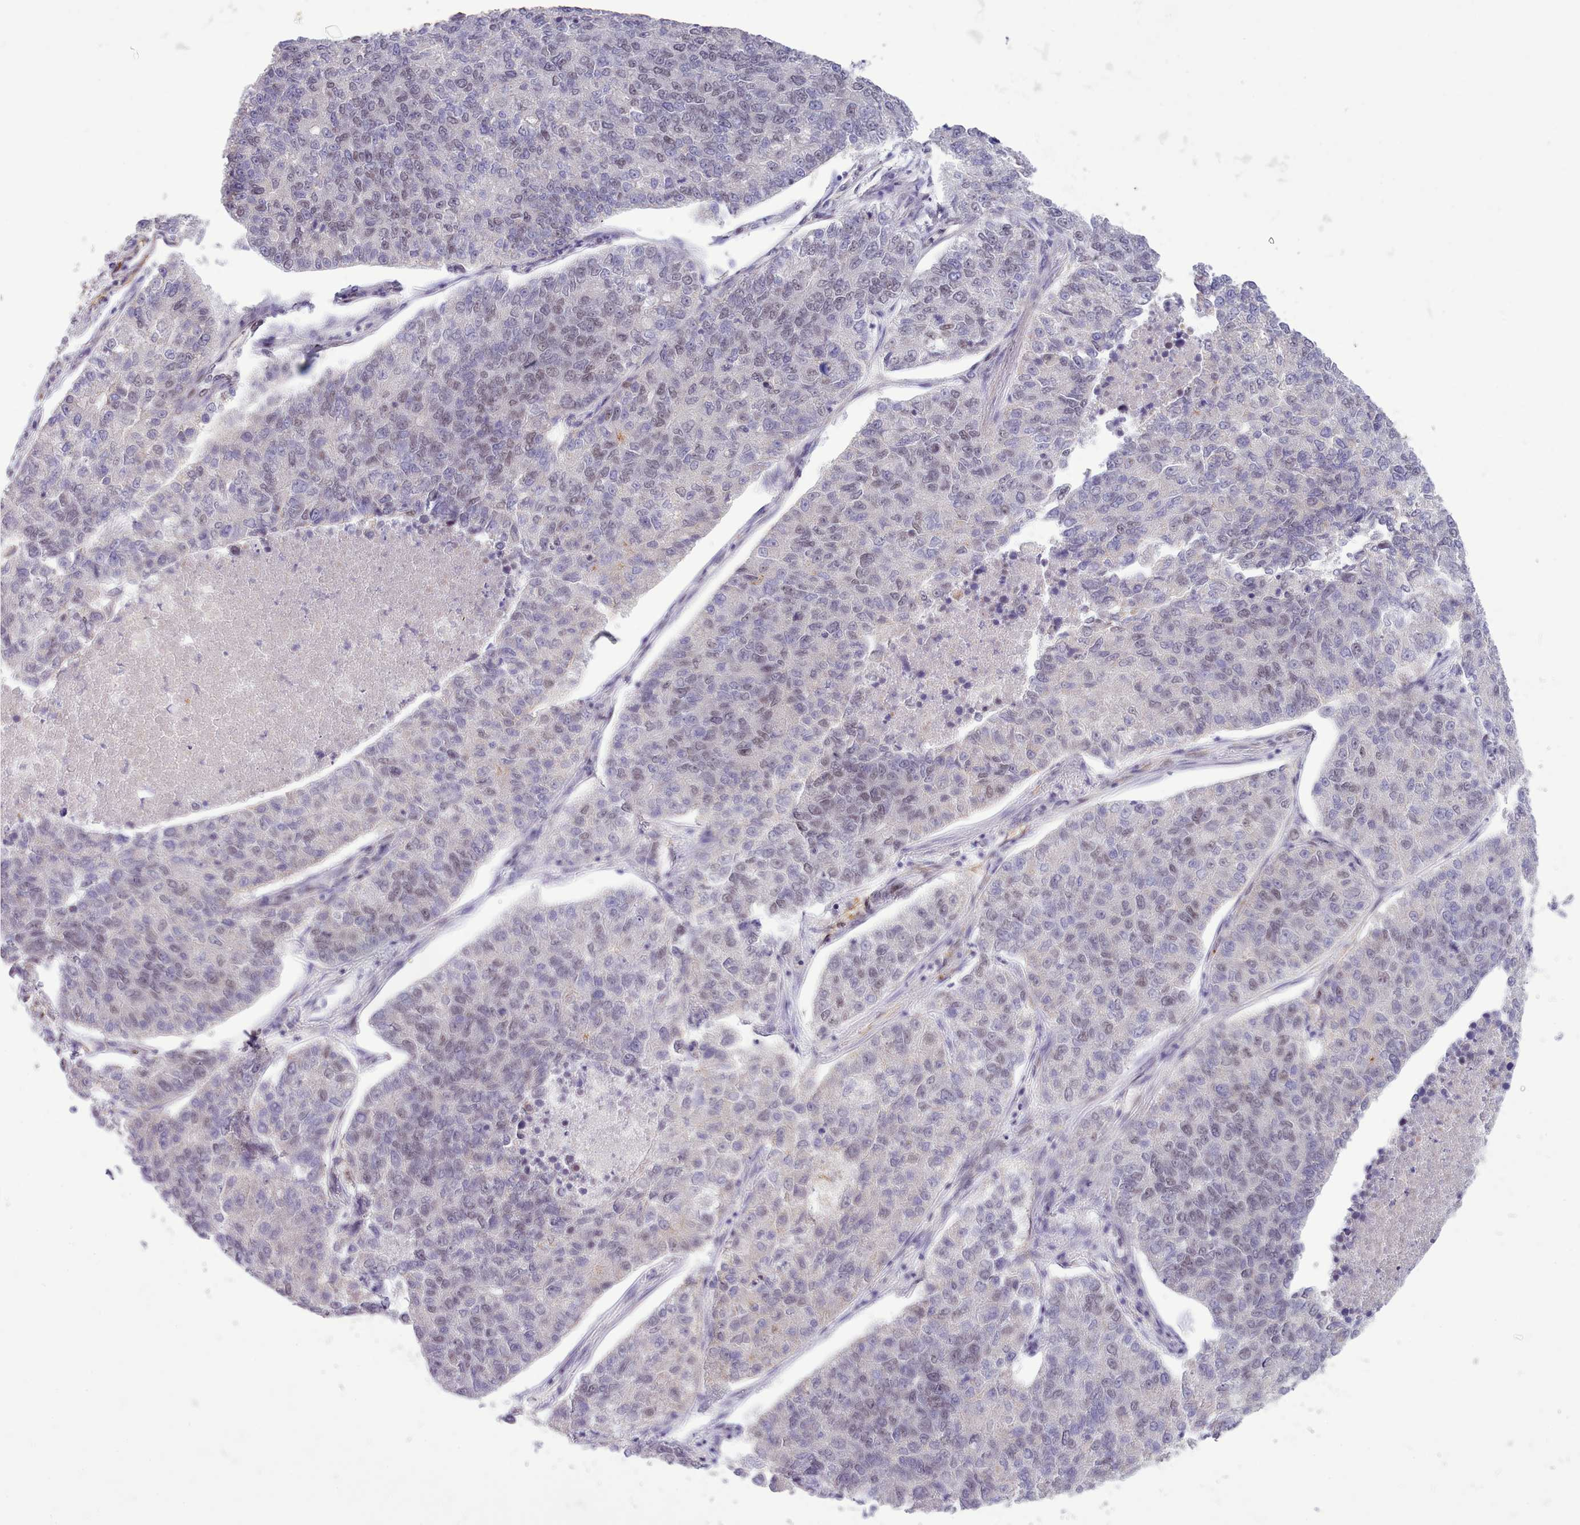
{"staining": {"intensity": "weak", "quantity": "<25%", "location": "nuclear"}, "tissue": "lung cancer", "cell_type": "Tumor cells", "image_type": "cancer", "snomed": [{"axis": "morphology", "description": "Adenocarcinoma, NOS"}, {"axis": "topography", "description": "Lung"}], "caption": "Micrograph shows no protein positivity in tumor cells of lung cancer tissue.", "gene": "RFX1", "patient": {"sex": "male", "age": 49}}